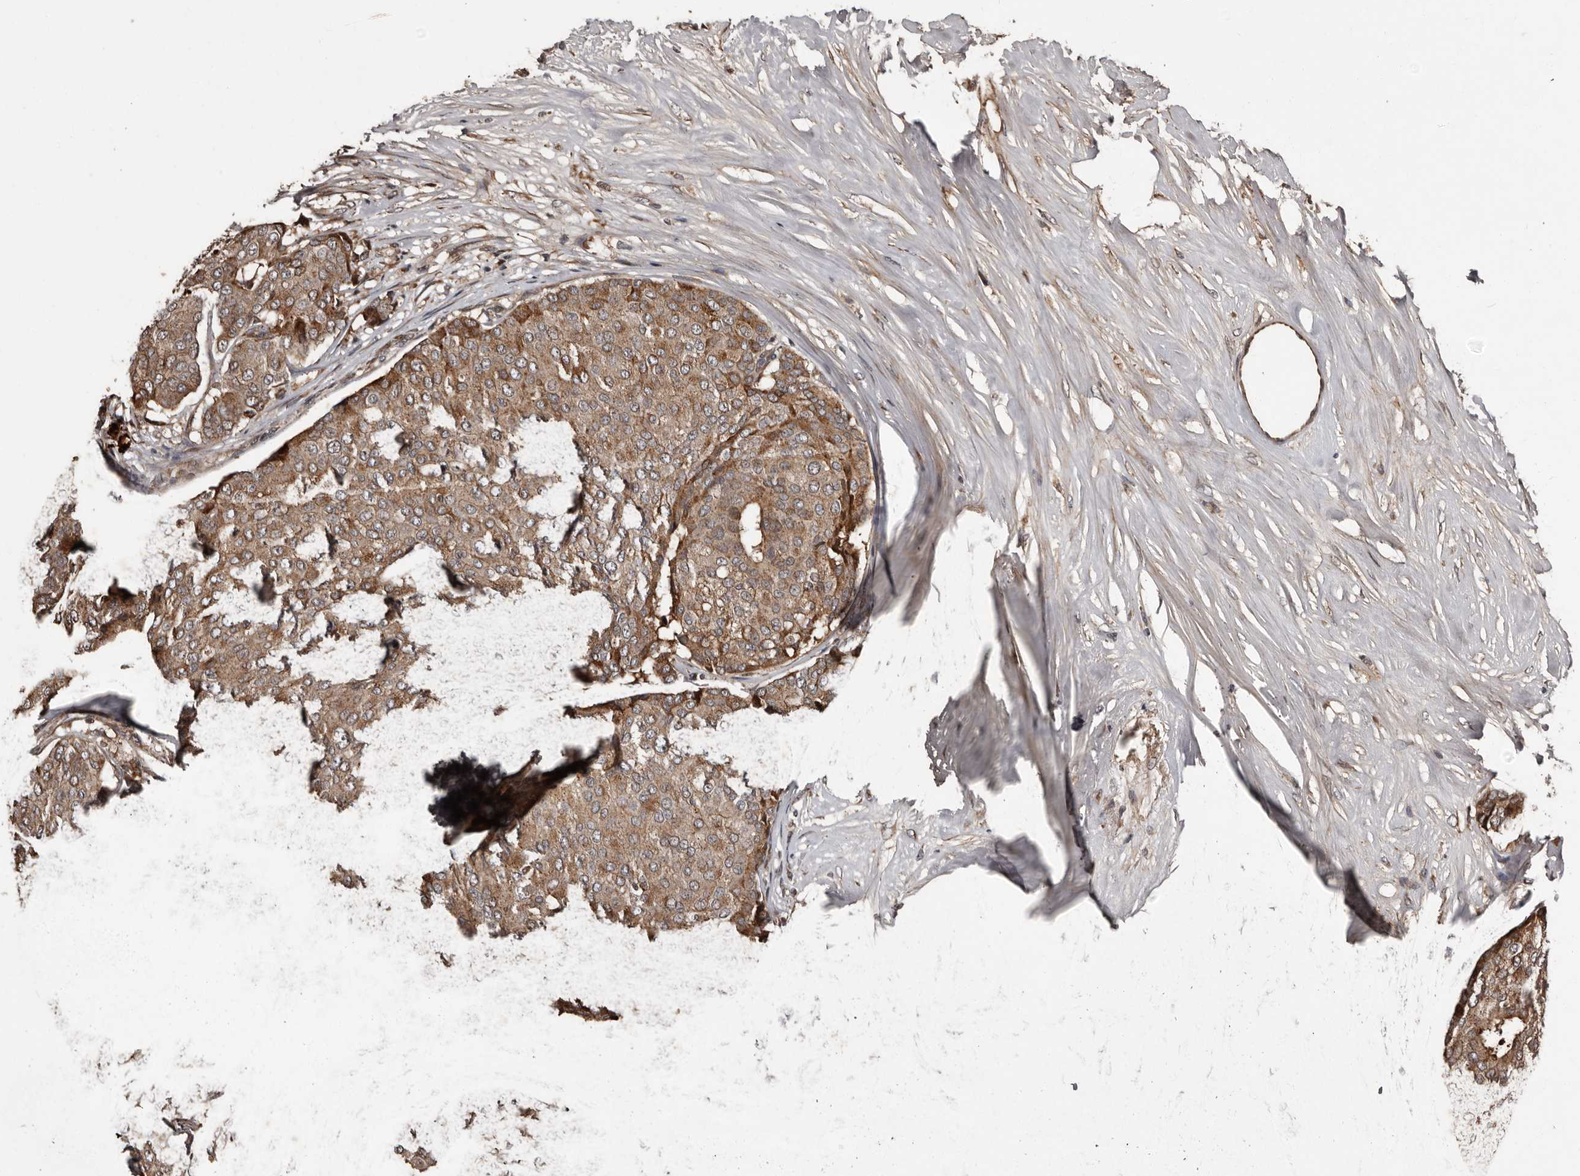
{"staining": {"intensity": "moderate", "quantity": ">75%", "location": "cytoplasmic/membranous"}, "tissue": "breast cancer", "cell_type": "Tumor cells", "image_type": "cancer", "snomed": [{"axis": "morphology", "description": "Duct carcinoma"}, {"axis": "topography", "description": "Breast"}], "caption": "Moderate cytoplasmic/membranous positivity is seen in approximately >75% of tumor cells in infiltrating ductal carcinoma (breast).", "gene": "SERTAD4", "patient": {"sex": "female", "age": 75}}